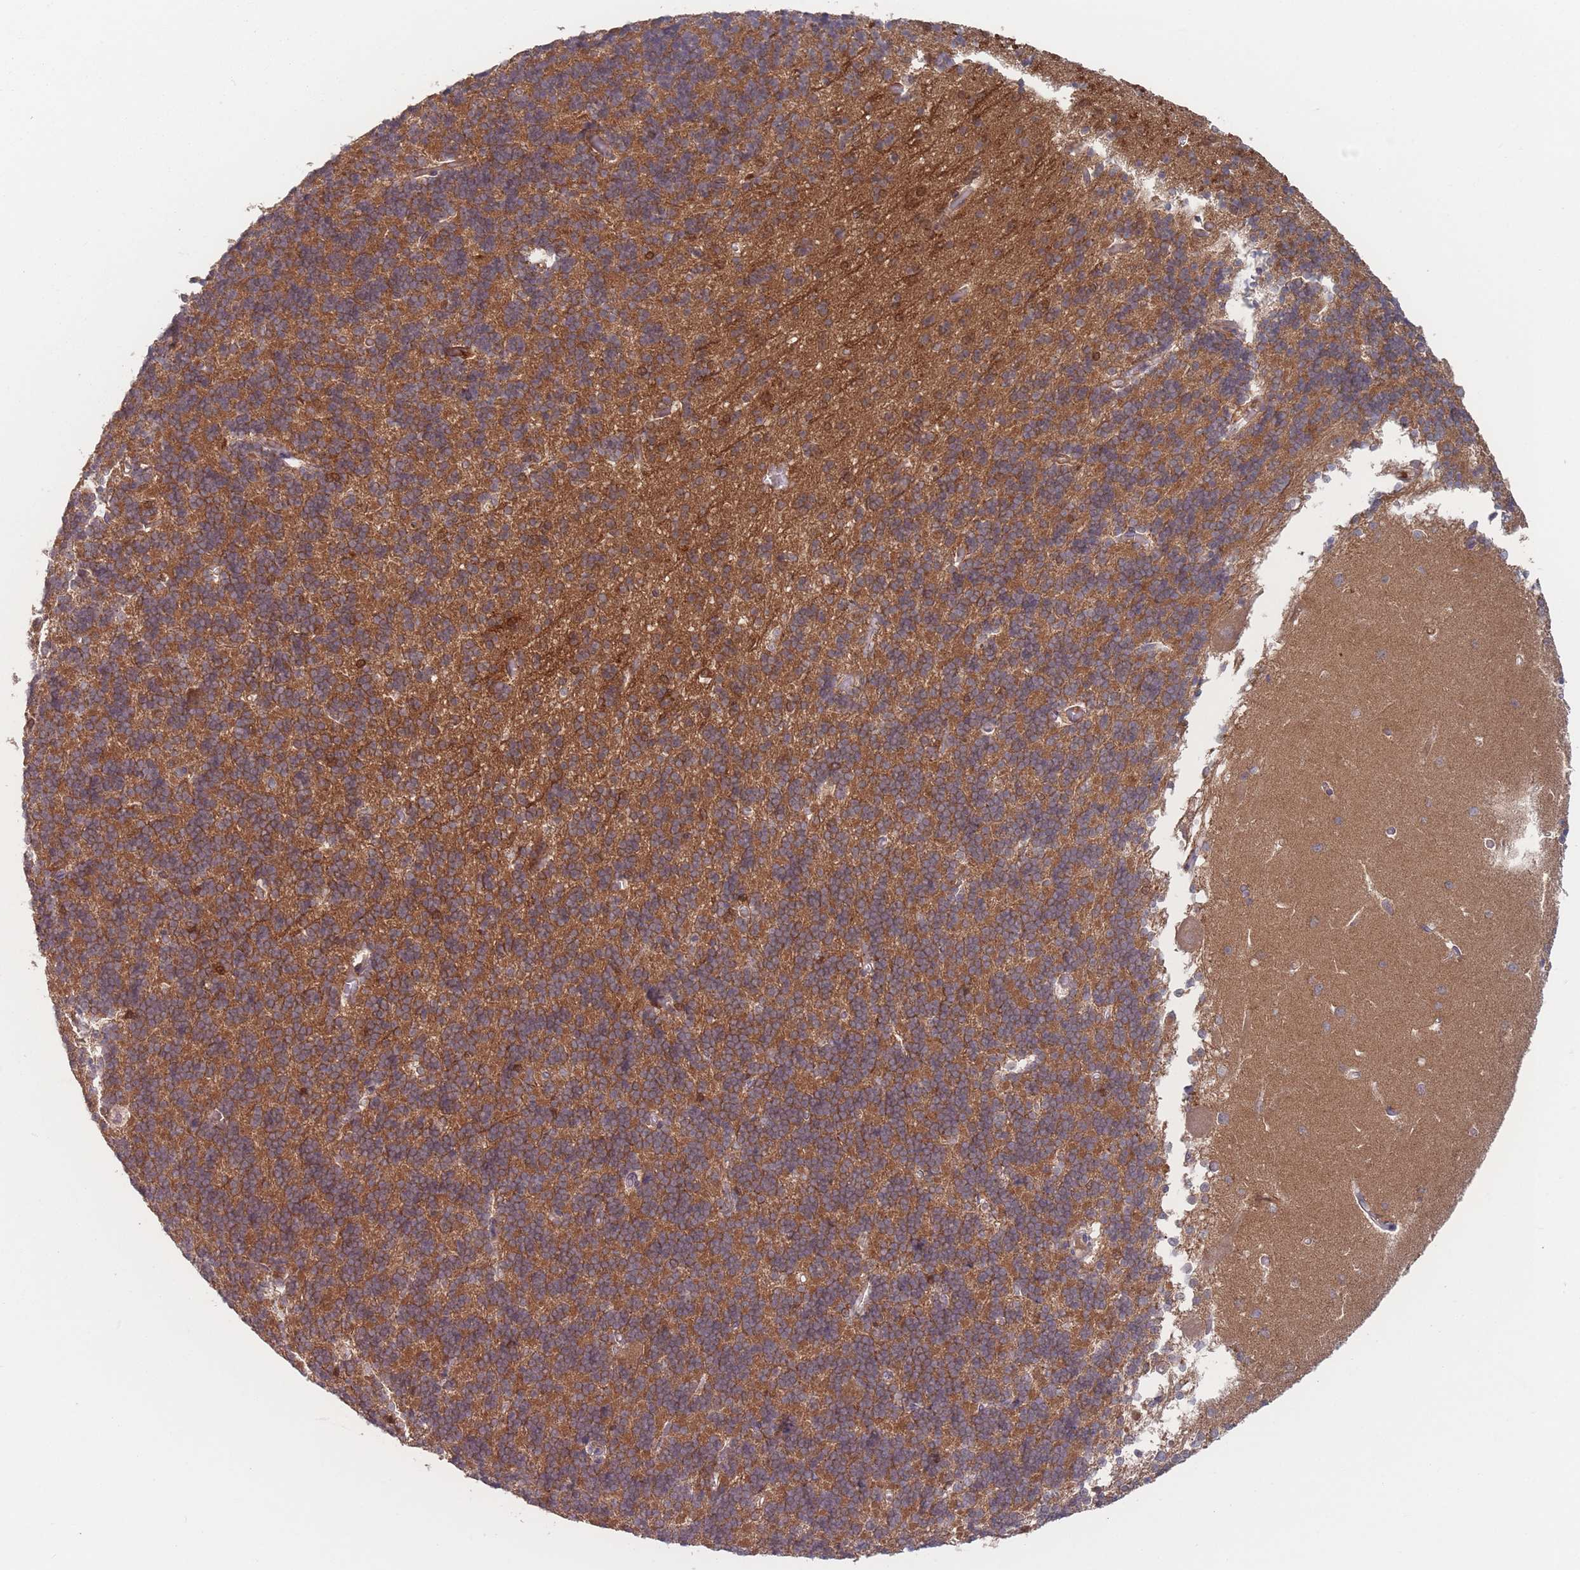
{"staining": {"intensity": "moderate", "quantity": "25%-75%", "location": "cytoplasmic/membranous"}, "tissue": "cerebellum", "cell_type": "Cells in granular layer", "image_type": "normal", "snomed": [{"axis": "morphology", "description": "Normal tissue, NOS"}, {"axis": "topography", "description": "Cerebellum"}], "caption": "Immunohistochemical staining of benign human cerebellum reveals medium levels of moderate cytoplasmic/membranous expression in approximately 25%-75% of cells in granular layer.", "gene": "PPM1A", "patient": {"sex": "male", "age": 37}}